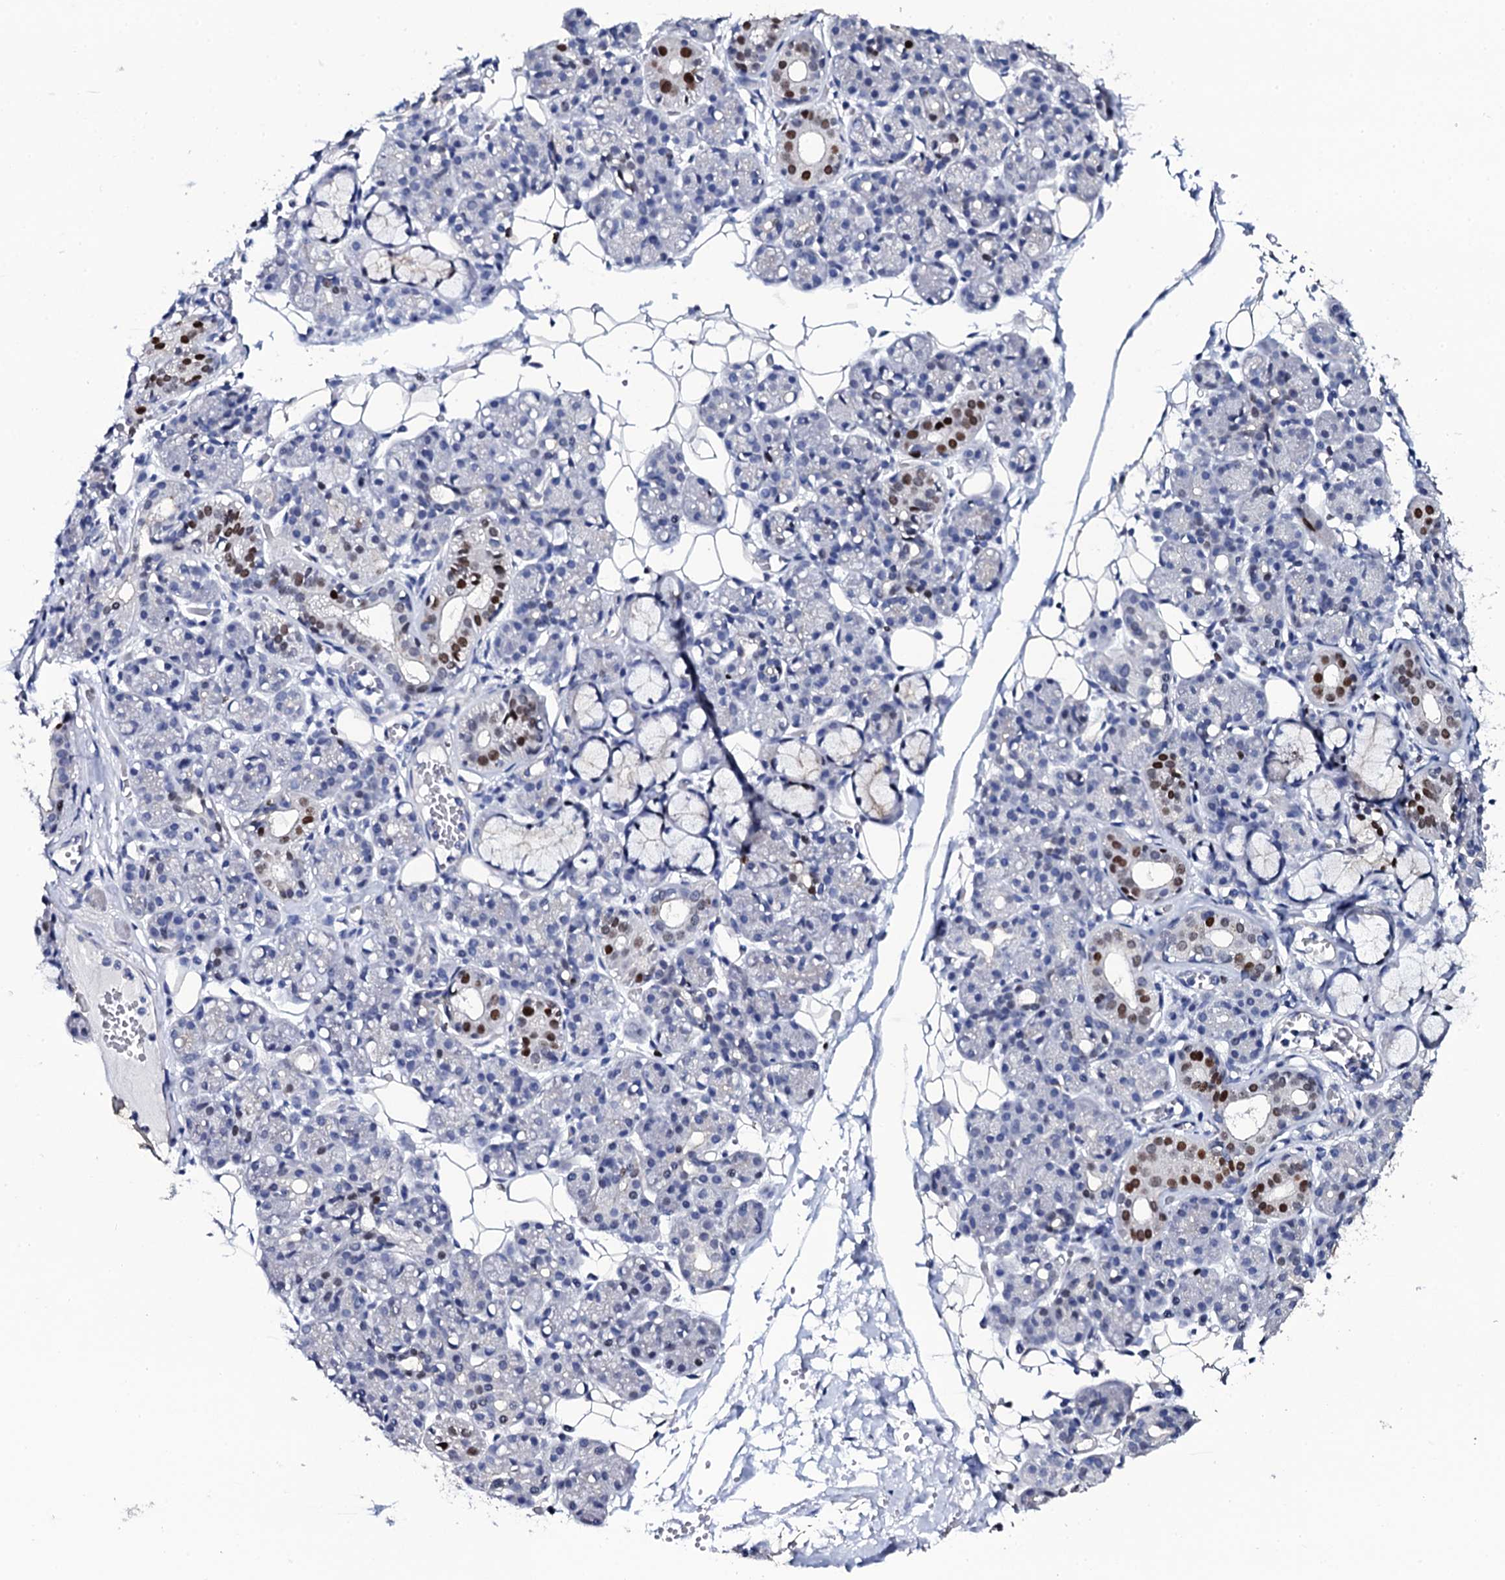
{"staining": {"intensity": "moderate", "quantity": "<25%", "location": "nuclear"}, "tissue": "salivary gland", "cell_type": "Glandular cells", "image_type": "normal", "snomed": [{"axis": "morphology", "description": "Normal tissue, NOS"}, {"axis": "topography", "description": "Salivary gland"}], "caption": "High-power microscopy captured an immunohistochemistry (IHC) photomicrograph of unremarkable salivary gland, revealing moderate nuclear positivity in approximately <25% of glandular cells.", "gene": "NPM2", "patient": {"sex": "male", "age": 63}}